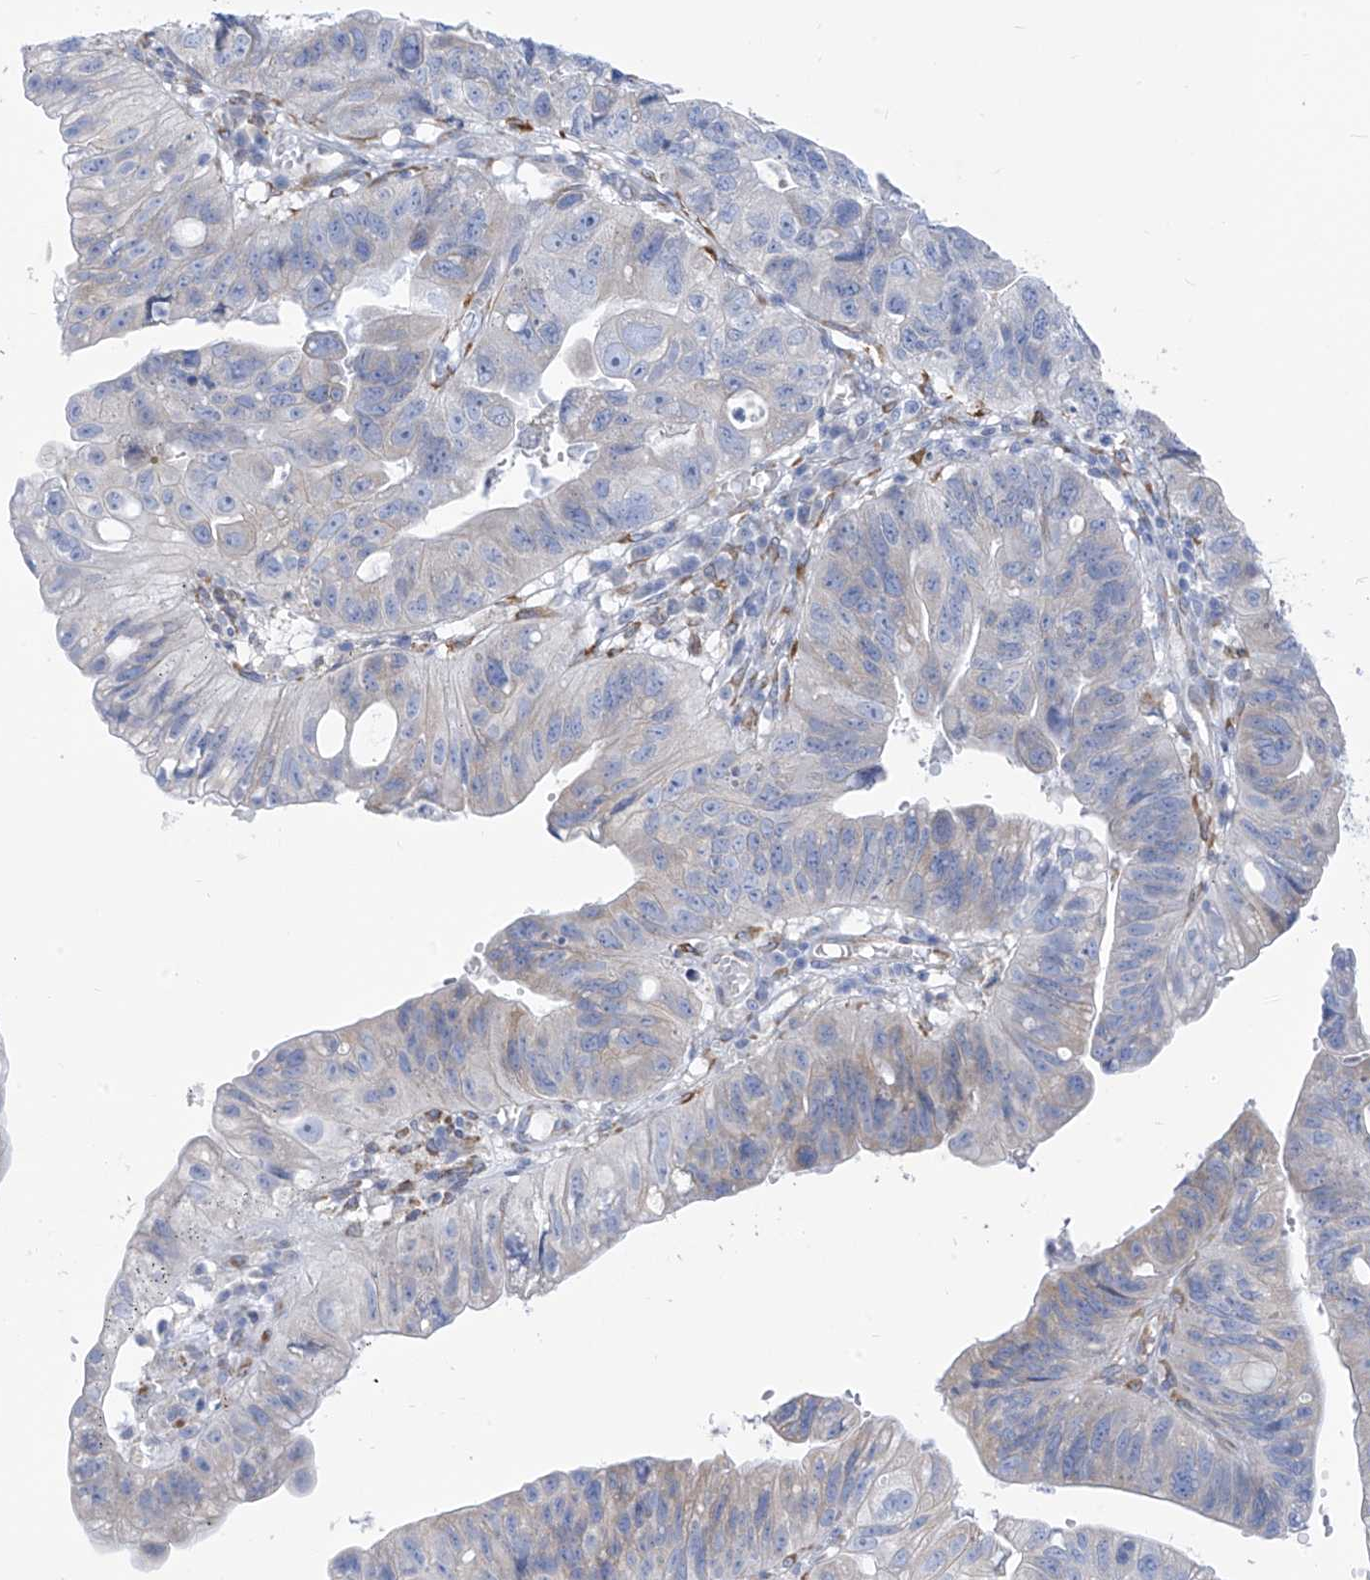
{"staining": {"intensity": "negative", "quantity": "none", "location": "none"}, "tissue": "stomach cancer", "cell_type": "Tumor cells", "image_type": "cancer", "snomed": [{"axis": "morphology", "description": "Adenocarcinoma, NOS"}, {"axis": "topography", "description": "Stomach"}], "caption": "DAB immunohistochemical staining of human stomach adenocarcinoma reveals no significant positivity in tumor cells. Nuclei are stained in blue.", "gene": "RCN2", "patient": {"sex": "male", "age": 59}}